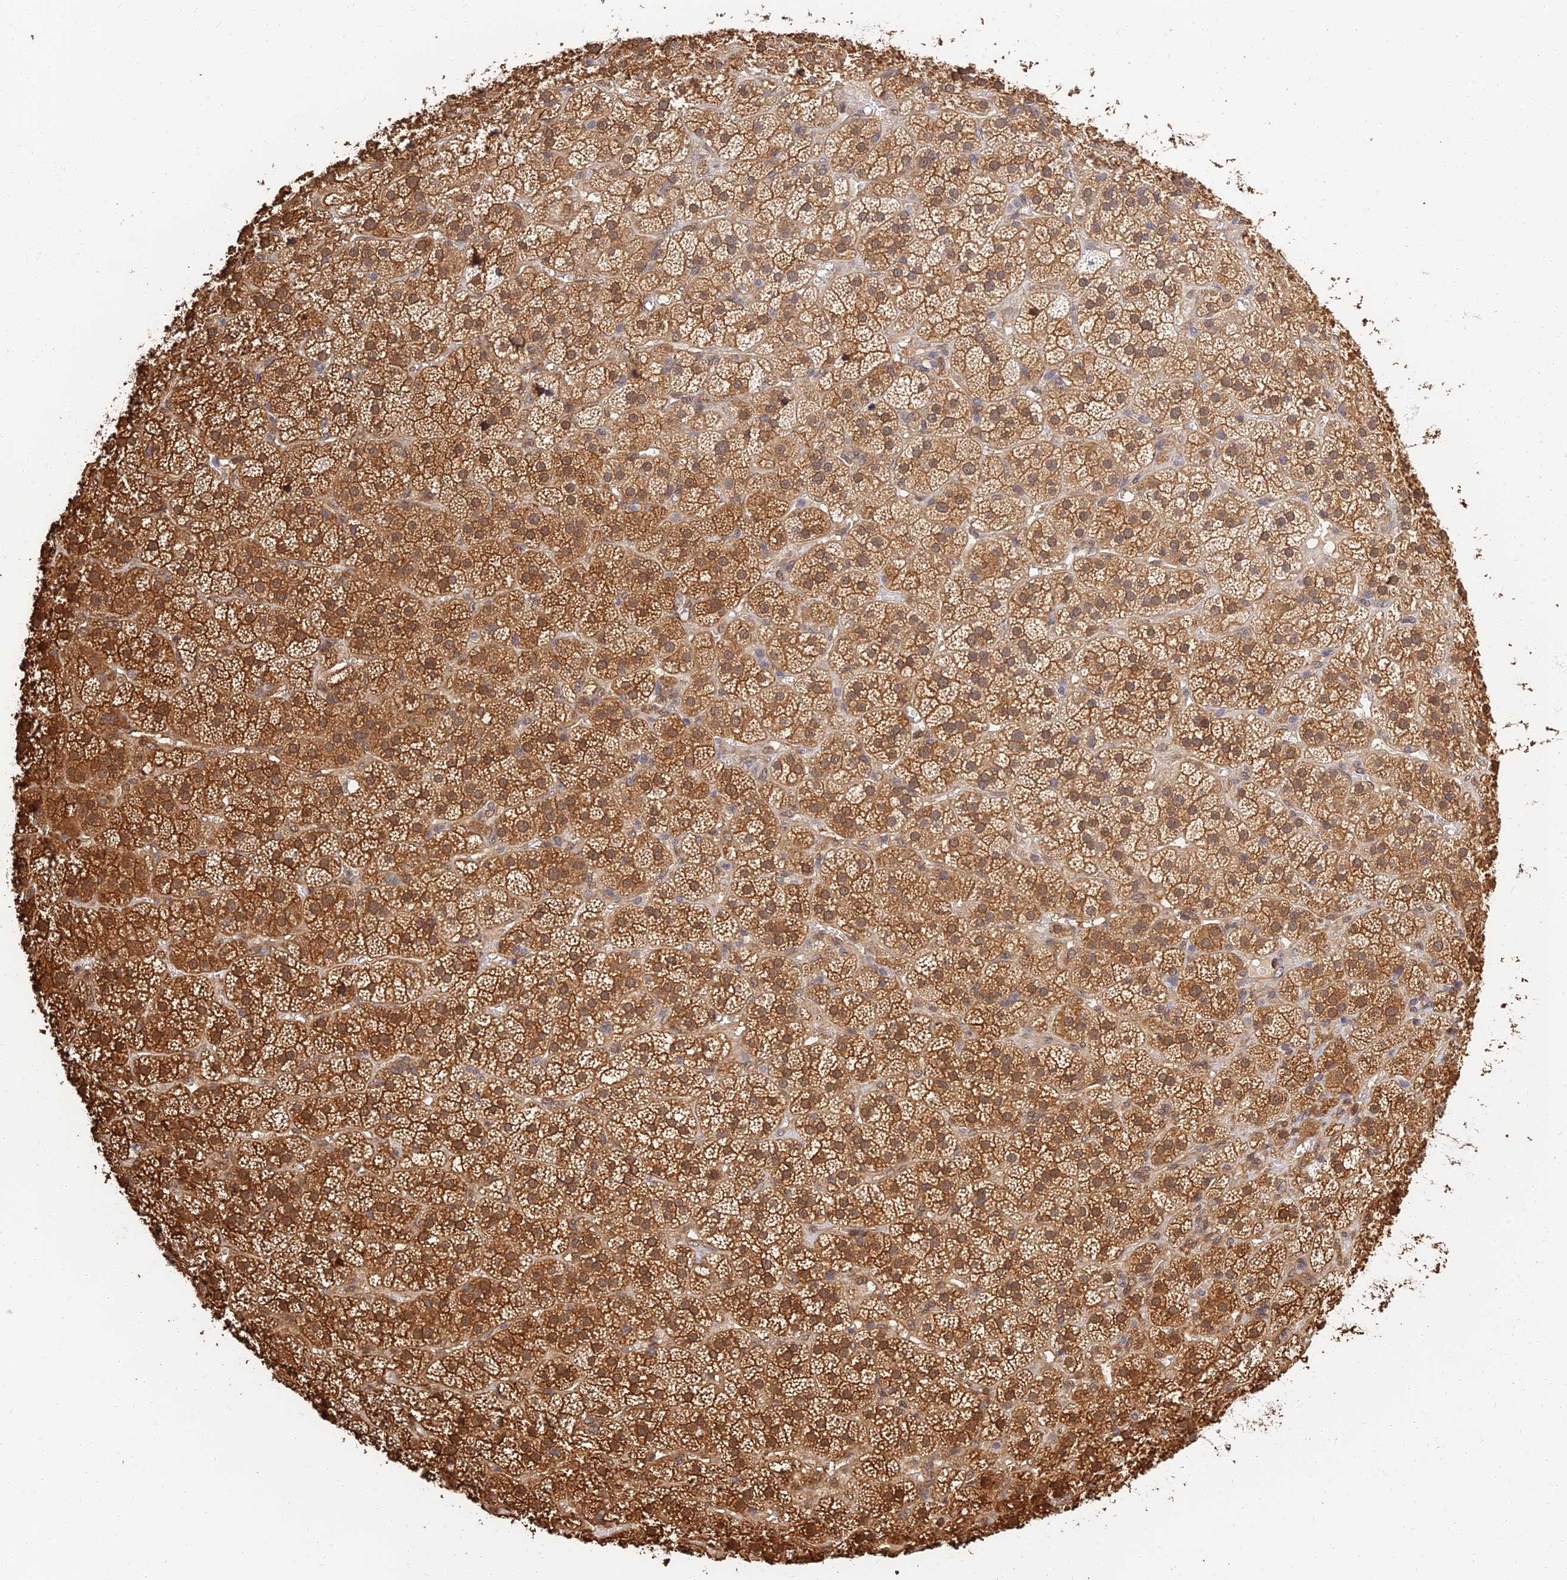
{"staining": {"intensity": "strong", "quantity": ">75%", "location": "cytoplasmic/membranous,nuclear"}, "tissue": "adrenal gland", "cell_type": "Glandular cells", "image_type": "normal", "snomed": [{"axis": "morphology", "description": "Normal tissue, NOS"}, {"axis": "topography", "description": "Adrenal gland"}], "caption": "Glandular cells display high levels of strong cytoplasmic/membranous,nuclear staining in about >75% of cells in benign human adrenal gland.", "gene": "LRRN3", "patient": {"sex": "female", "age": 70}}